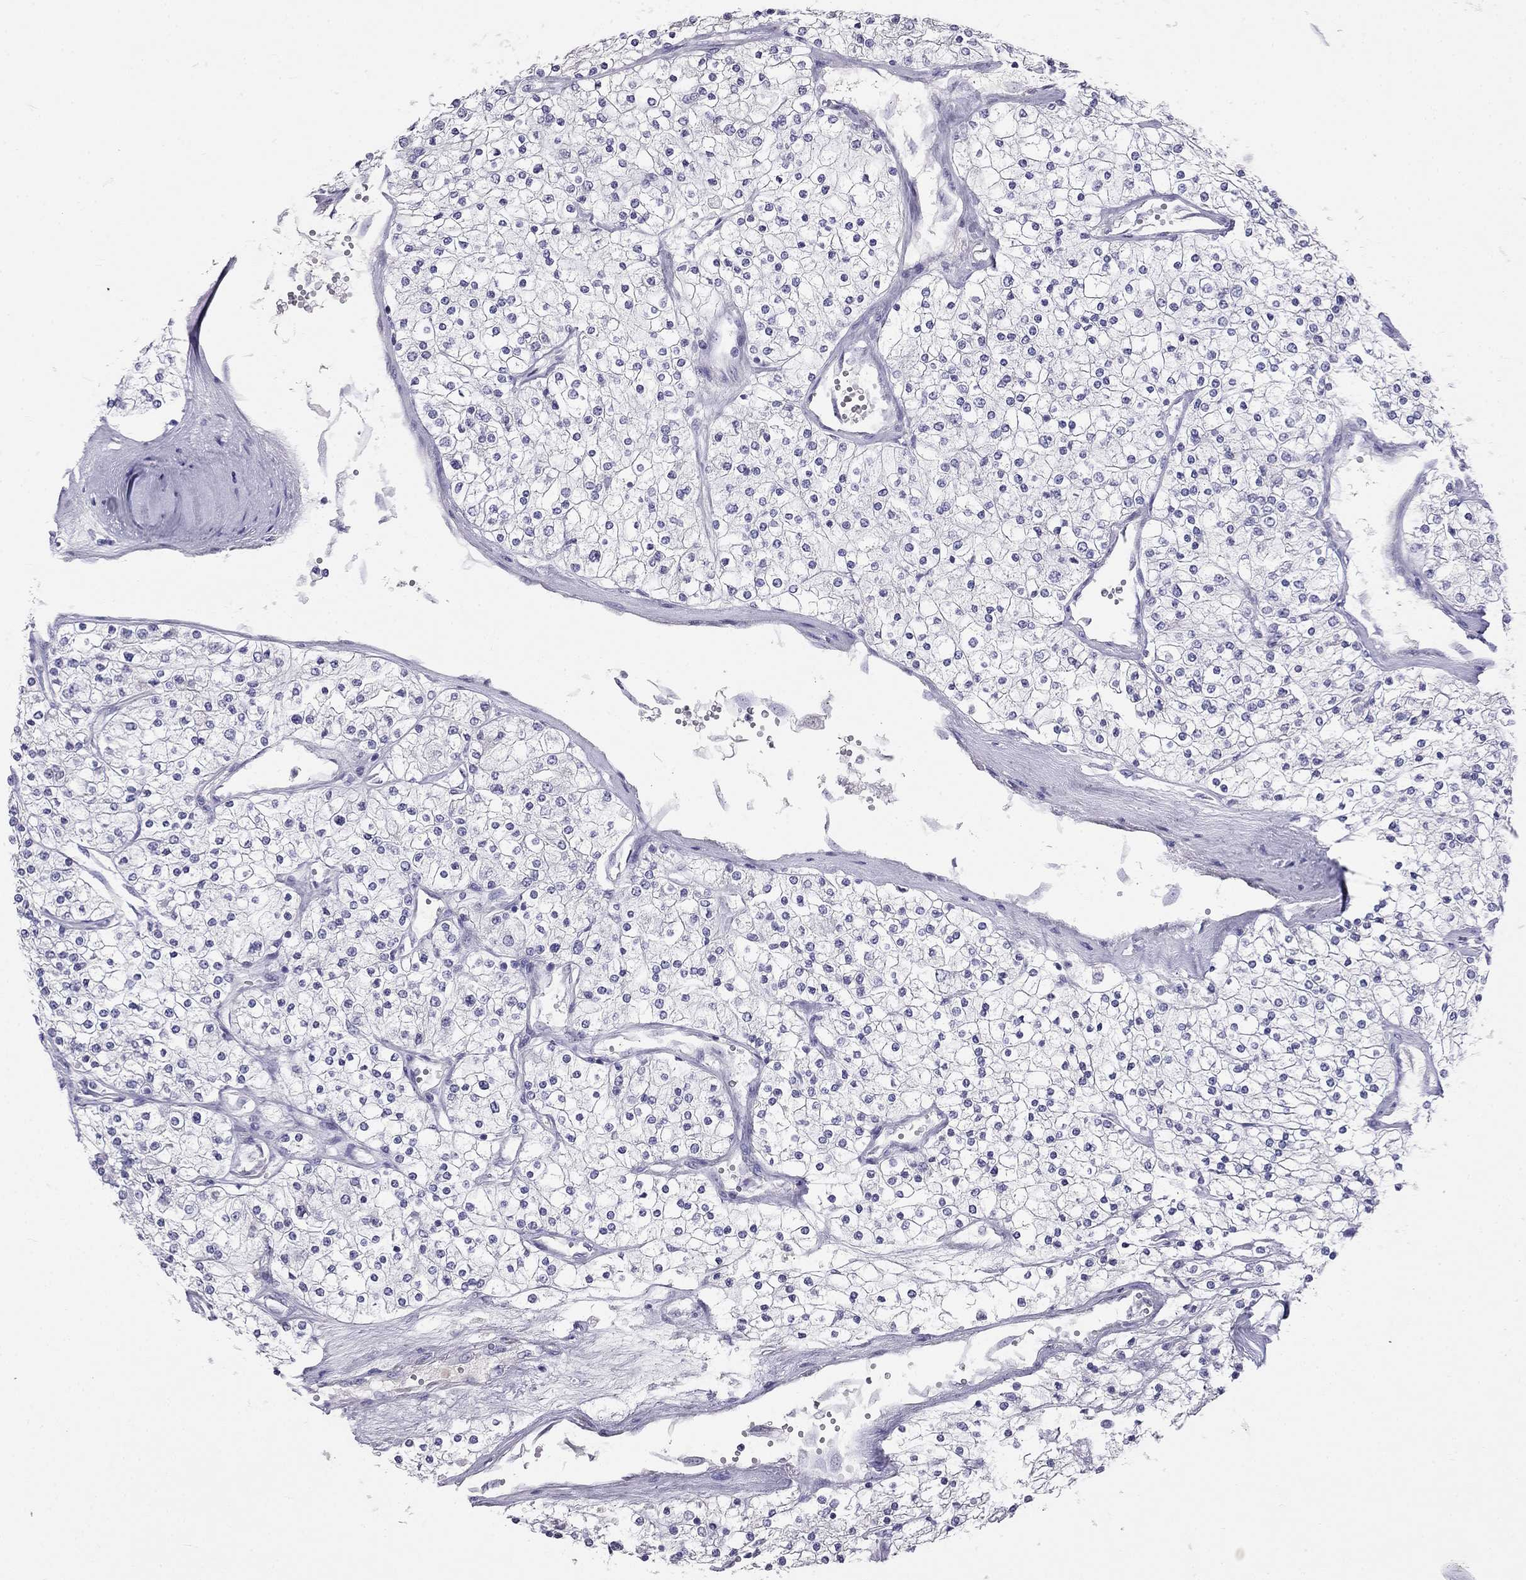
{"staining": {"intensity": "negative", "quantity": "none", "location": "none"}, "tissue": "renal cancer", "cell_type": "Tumor cells", "image_type": "cancer", "snomed": [{"axis": "morphology", "description": "Adenocarcinoma, NOS"}, {"axis": "topography", "description": "Kidney"}], "caption": "Immunohistochemistry (IHC) photomicrograph of neoplastic tissue: renal cancer (adenocarcinoma) stained with DAB (3,3'-diaminobenzidine) exhibits no significant protein positivity in tumor cells.", "gene": "KLRG1", "patient": {"sex": "male", "age": 80}}